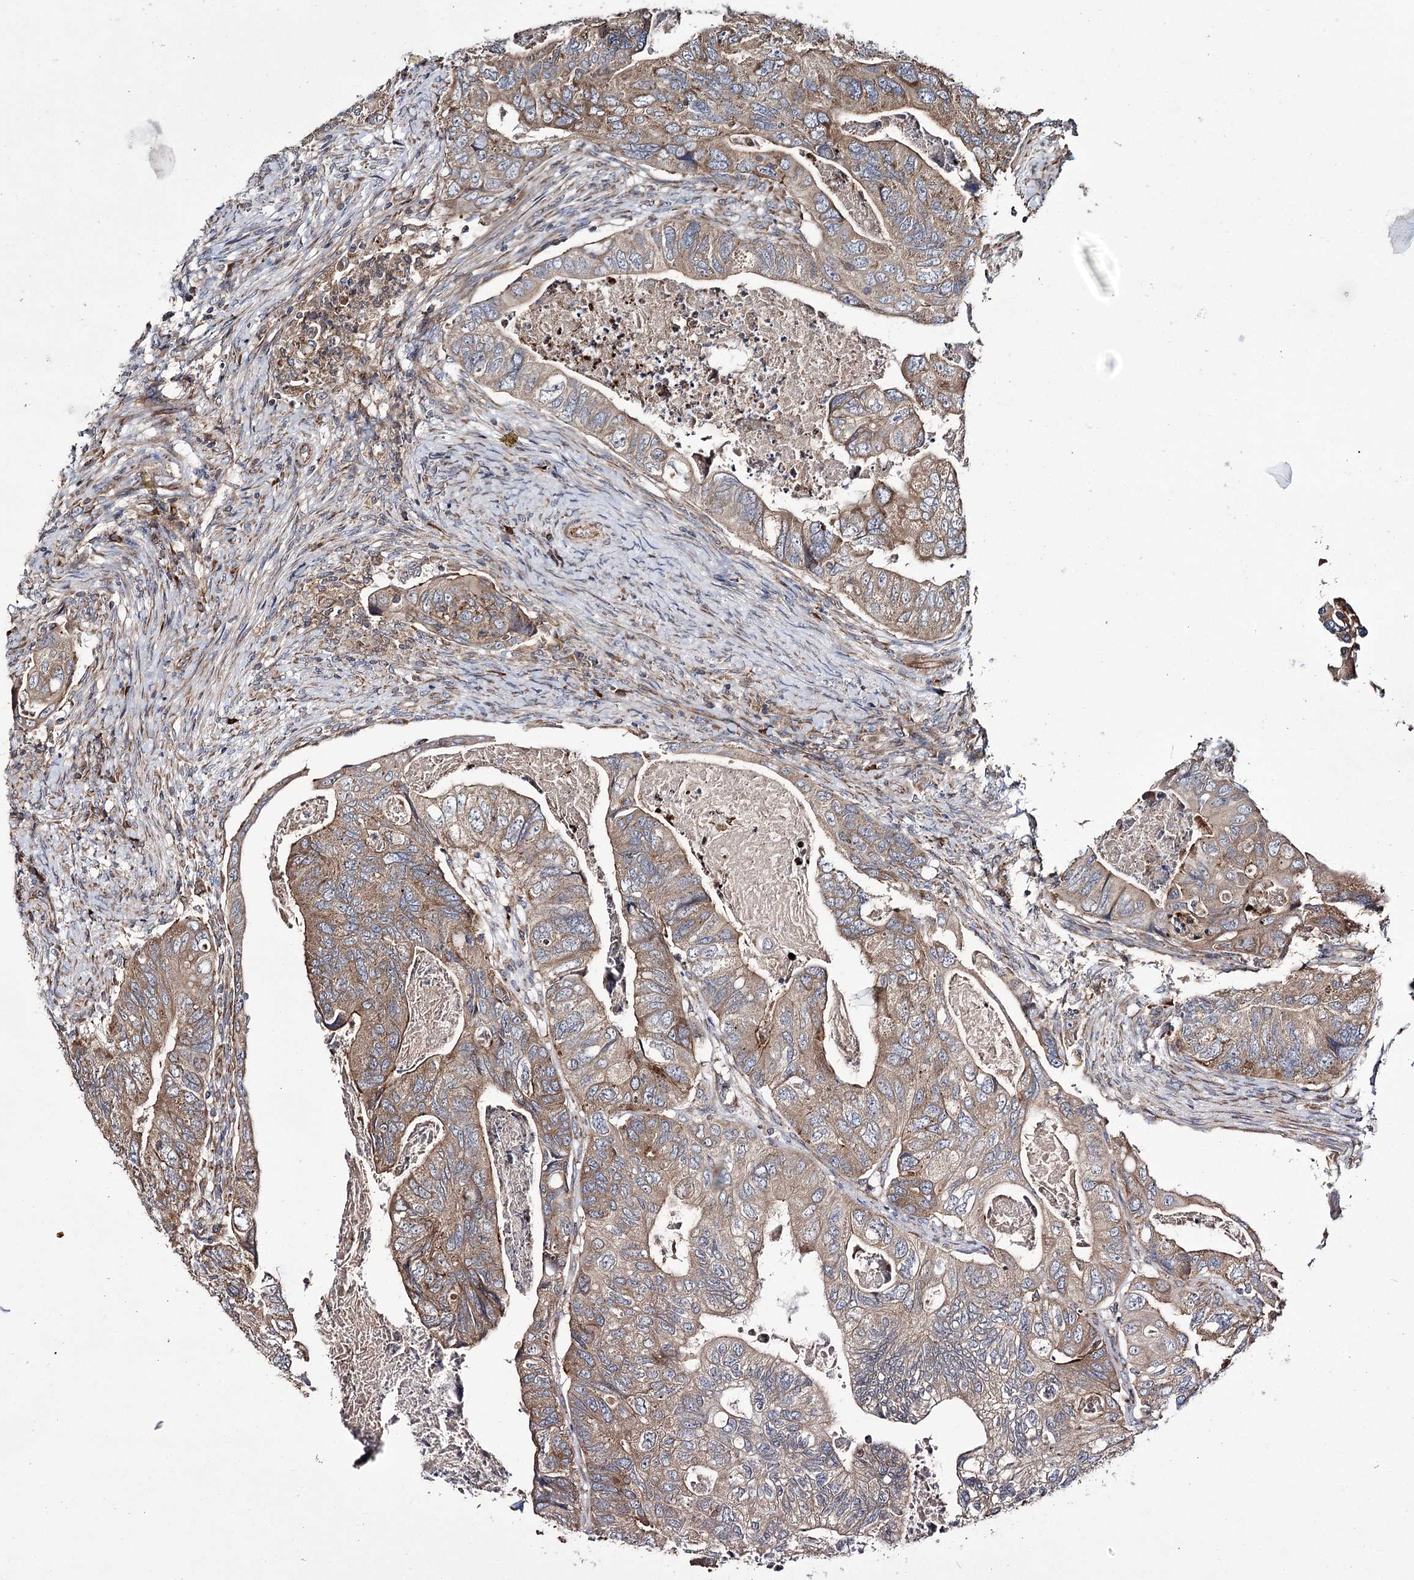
{"staining": {"intensity": "moderate", "quantity": ">75%", "location": "cytoplasmic/membranous"}, "tissue": "colorectal cancer", "cell_type": "Tumor cells", "image_type": "cancer", "snomed": [{"axis": "morphology", "description": "Adenocarcinoma, NOS"}, {"axis": "topography", "description": "Rectum"}], "caption": "The photomicrograph shows a brown stain indicating the presence of a protein in the cytoplasmic/membranous of tumor cells in colorectal cancer. Nuclei are stained in blue.", "gene": "HECTD2", "patient": {"sex": "male", "age": 63}}